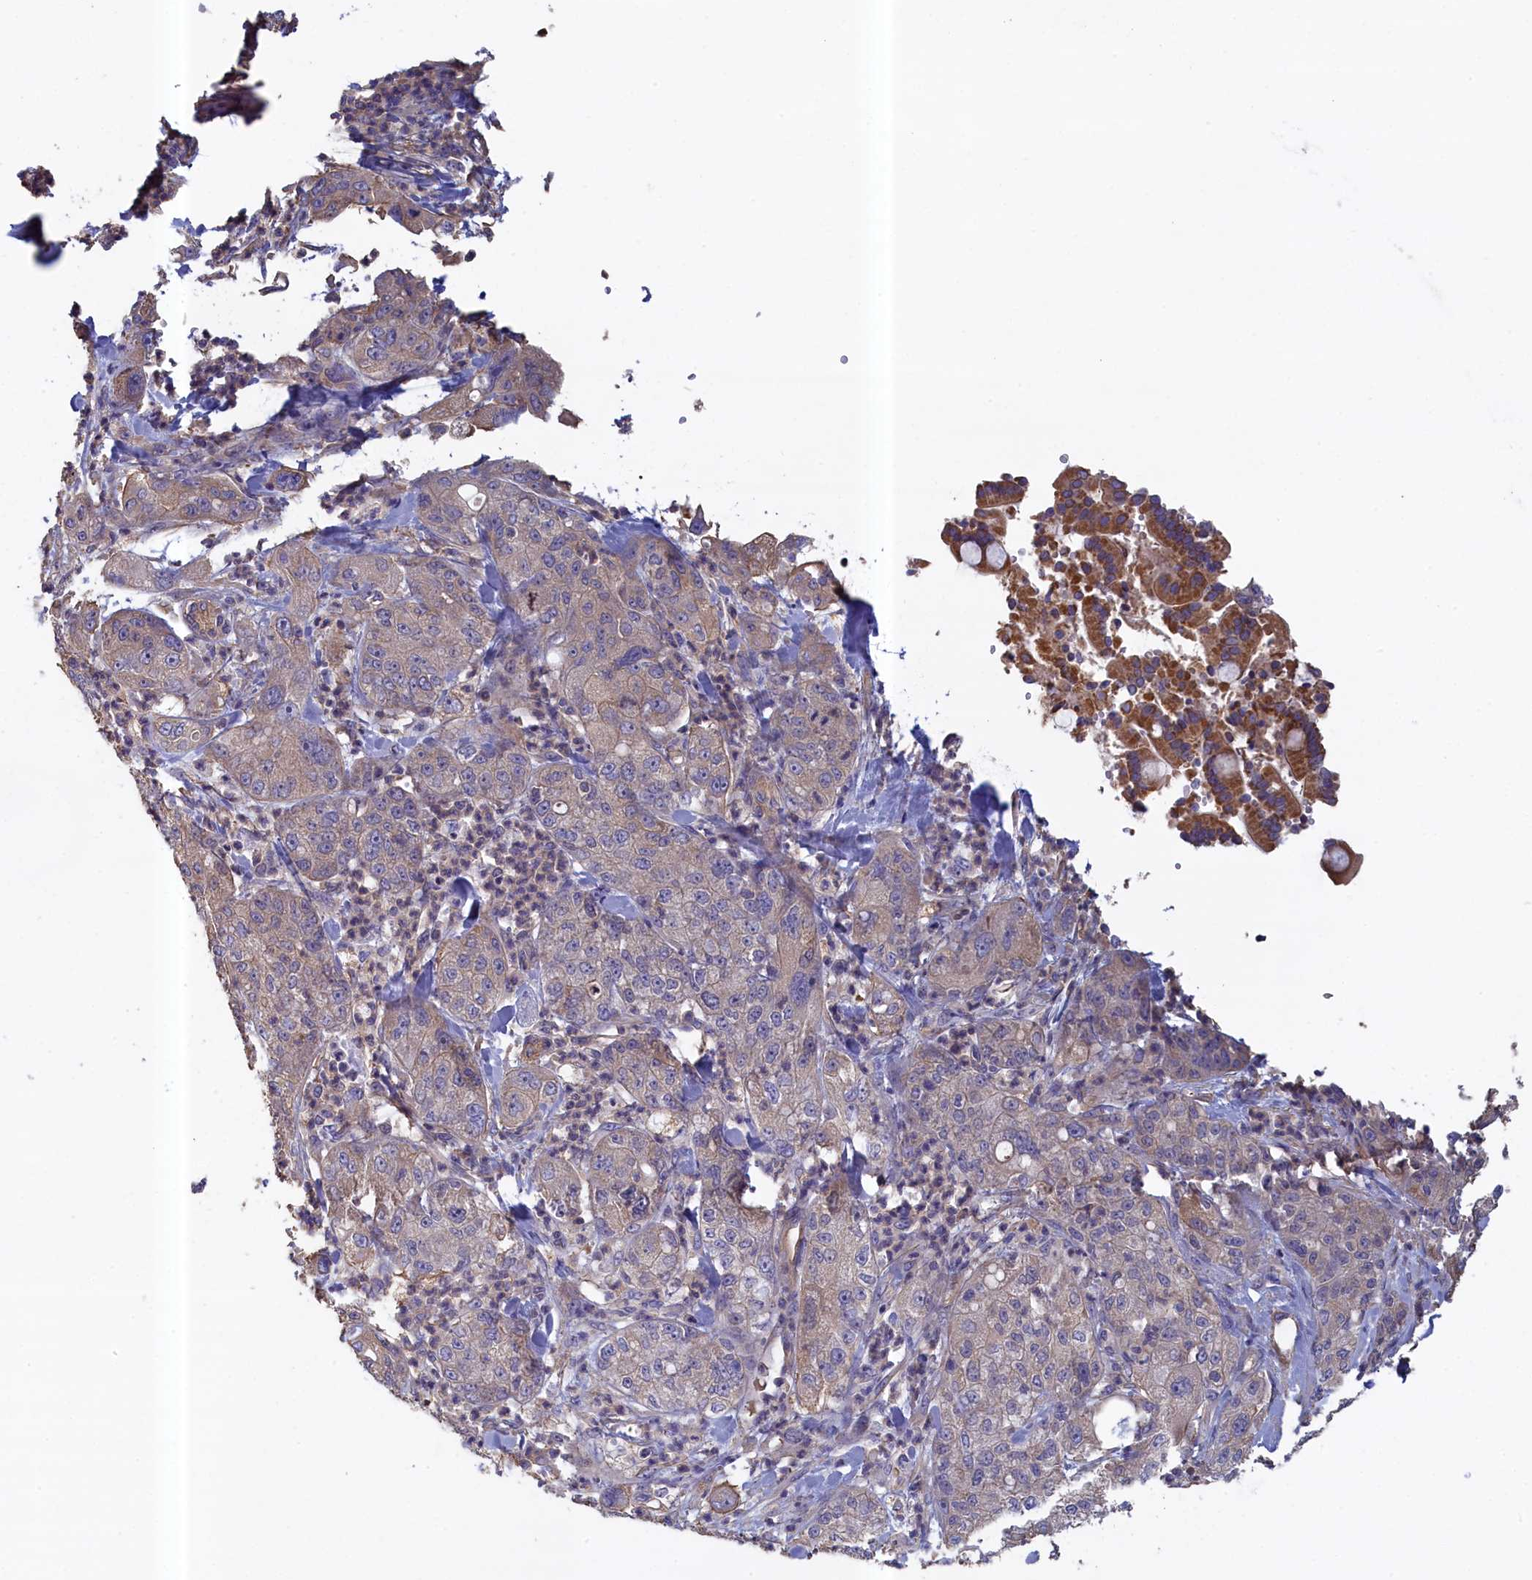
{"staining": {"intensity": "moderate", "quantity": "25%-75%", "location": "cytoplasmic/membranous"}, "tissue": "pancreatic cancer", "cell_type": "Tumor cells", "image_type": "cancer", "snomed": [{"axis": "morphology", "description": "Adenocarcinoma, NOS"}, {"axis": "topography", "description": "Pancreas"}], "caption": "Protein expression analysis of pancreatic adenocarcinoma demonstrates moderate cytoplasmic/membranous positivity in approximately 25%-75% of tumor cells. (DAB IHC with brightfield microscopy, high magnification).", "gene": "ANKRD2", "patient": {"sex": "female", "age": 78}}